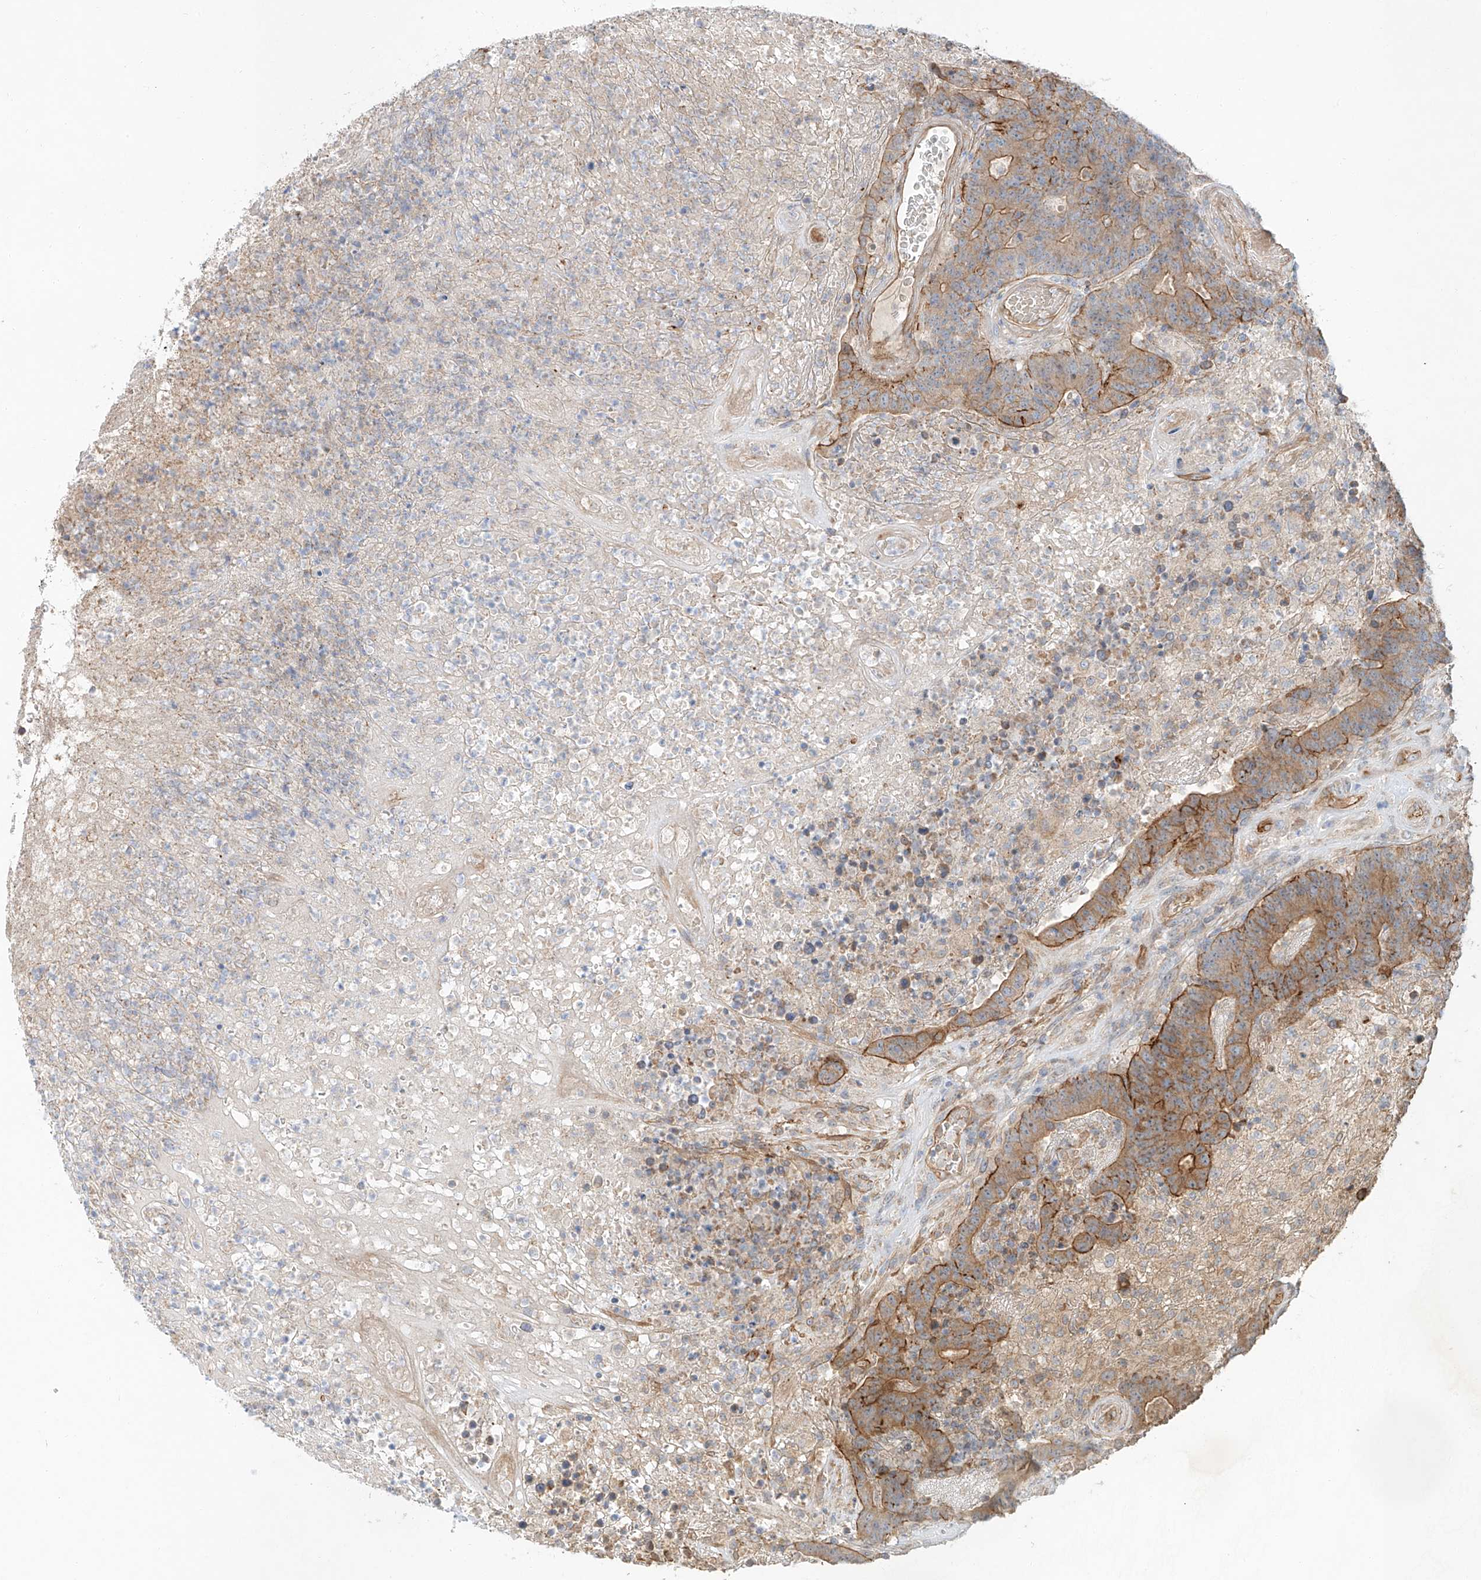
{"staining": {"intensity": "moderate", "quantity": "25%-75%", "location": "cytoplasmic/membranous"}, "tissue": "colorectal cancer", "cell_type": "Tumor cells", "image_type": "cancer", "snomed": [{"axis": "morphology", "description": "Normal tissue, NOS"}, {"axis": "morphology", "description": "Adenocarcinoma, NOS"}, {"axis": "topography", "description": "Colon"}], "caption": "Colorectal cancer stained with a brown dye demonstrates moderate cytoplasmic/membranous positive staining in about 25%-75% of tumor cells.", "gene": "AJM1", "patient": {"sex": "female", "age": 75}}